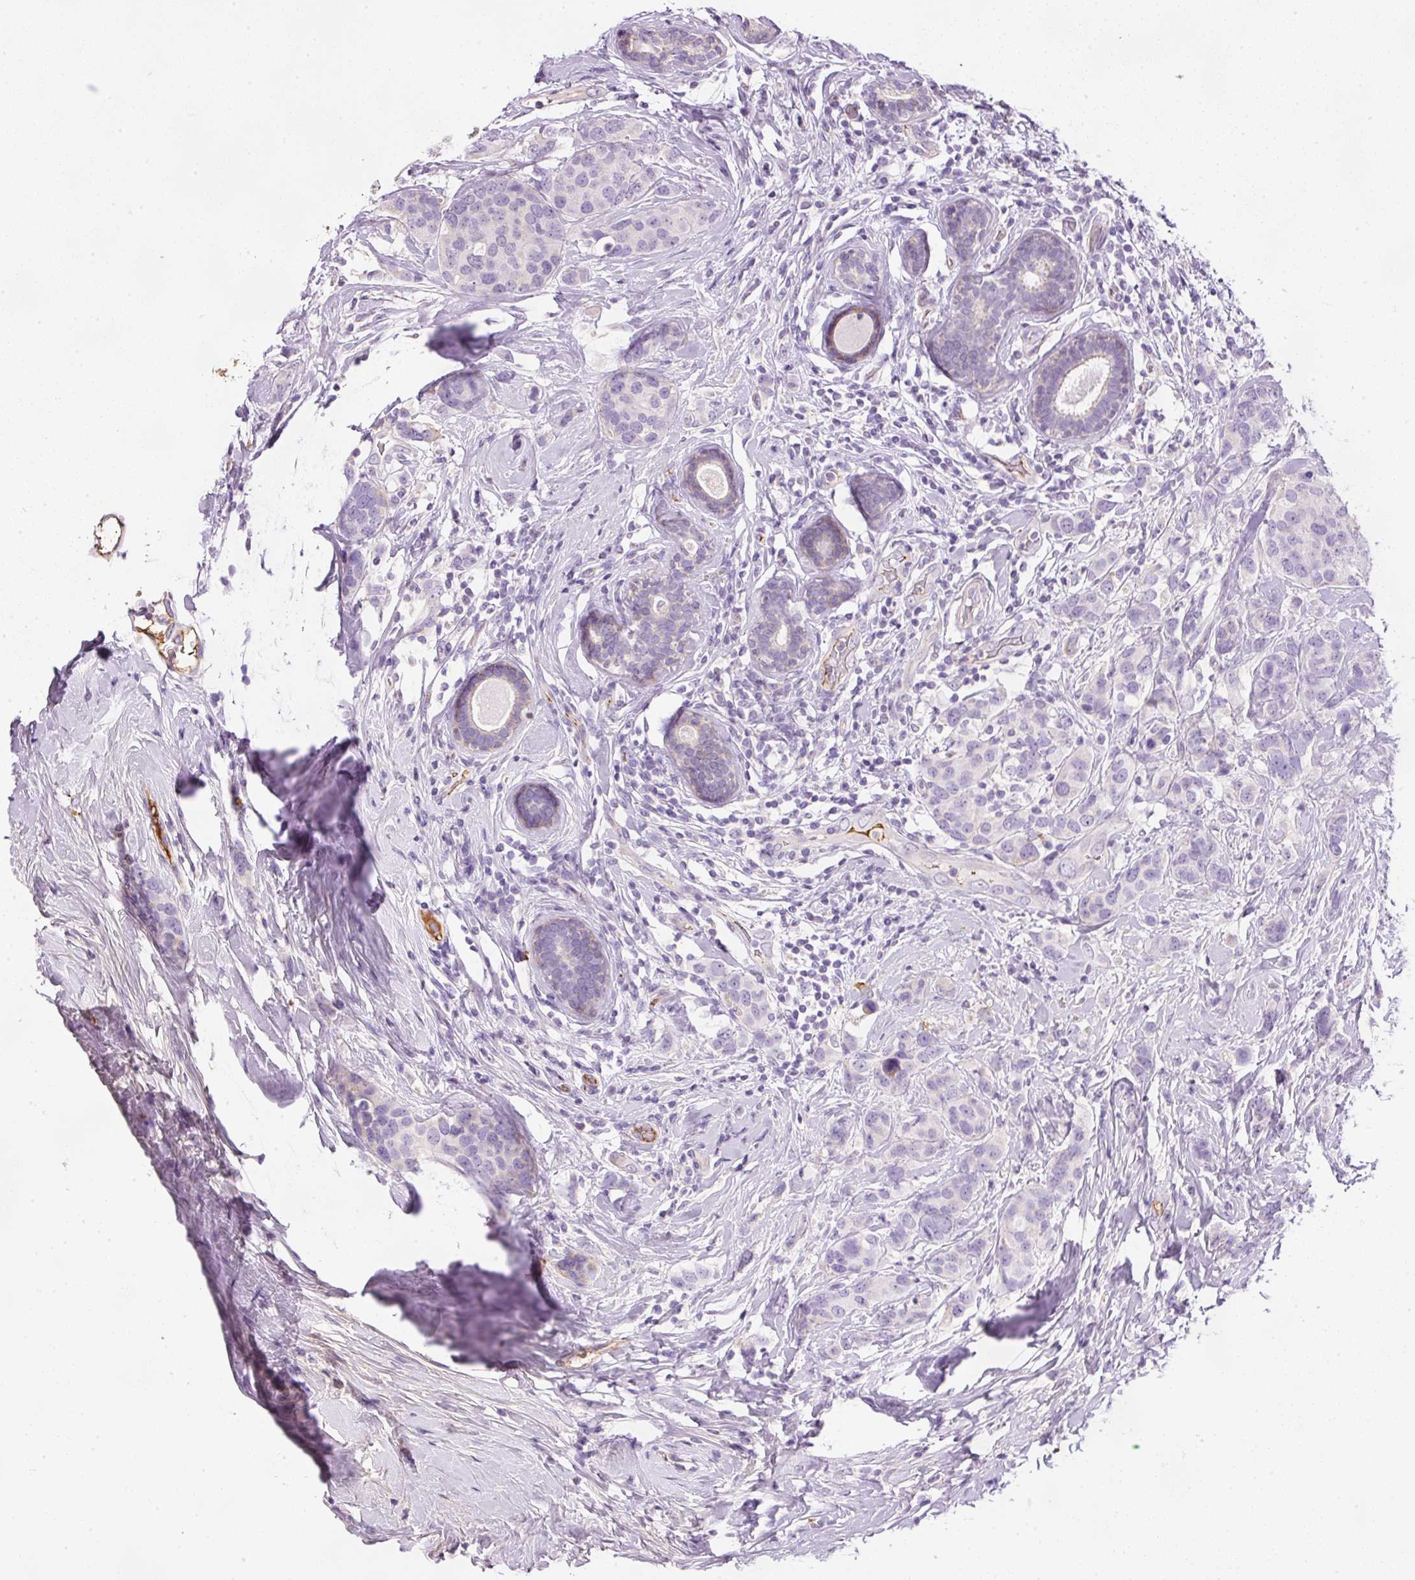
{"staining": {"intensity": "negative", "quantity": "none", "location": "none"}, "tissue": "breast cancer", "cell_type": "Tumor cells", "image_type": "cancer", "snomed": [{"axis": "morphology", "description": "Lobular carcinoma"}, {"axis": "topography", "description": "Breast"}], "caption": "Tumor cells show no significant protein positivity in lobular carcinoma (breast).", "gene": "KPNA5", "patient": {"sex": "female", "age": 59}}